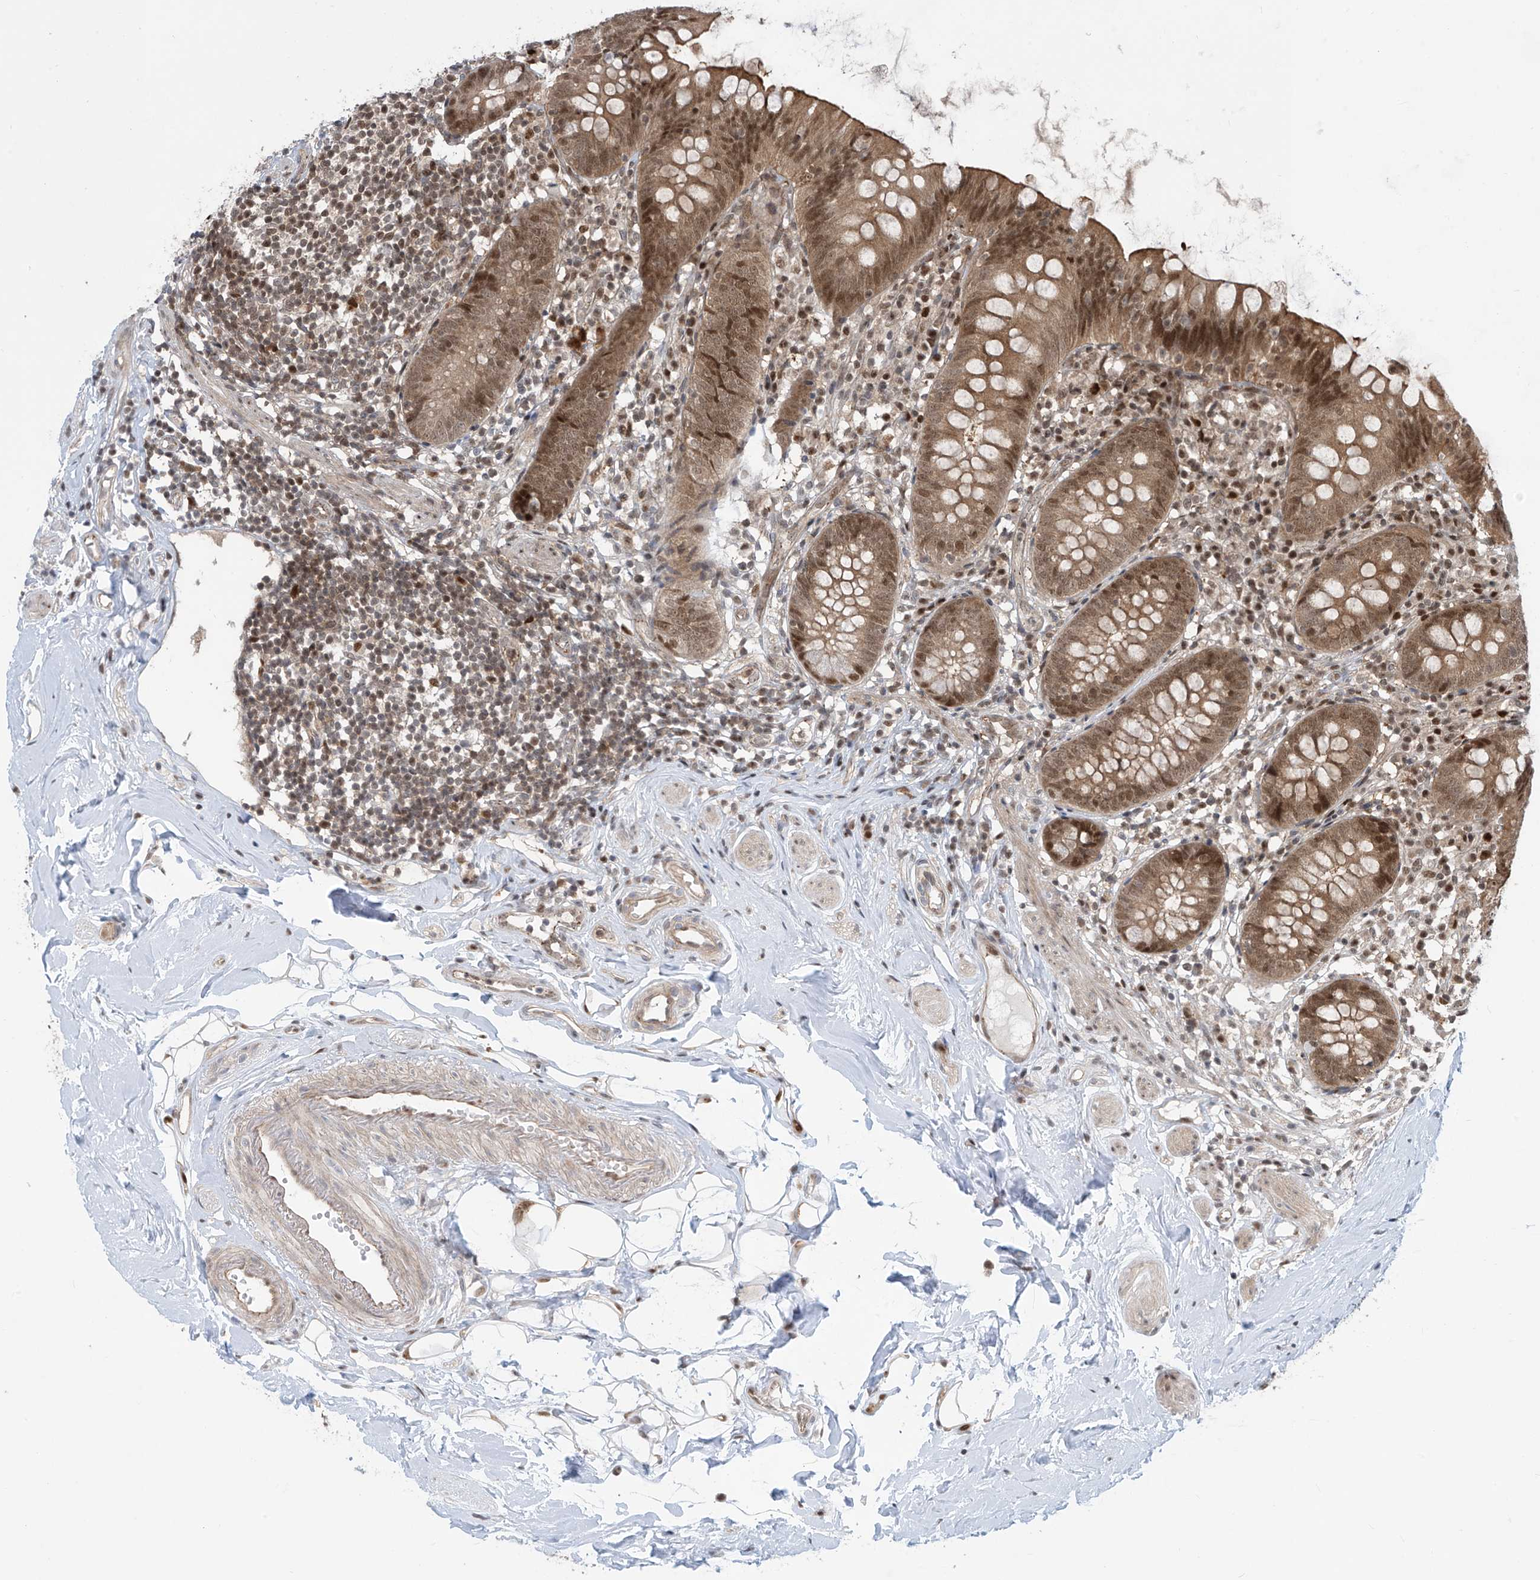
{"staining": {"intensity": "moderate", "quantity": ">75%", "location": "cytoplasmic/membranous,nuclear"}, "tissue": "appendix", "cell_type": "Glandular cells", "image_type": "normal", "snomed": [{"axis": "morphology", "description": "Normal tissue, NOS"}, {"axis": "topography", "description": "Appendix"}], "caption": "High-magnification brightfield microscopy of benign appendix stained with DAB (brown) and counterstained with hematoxylin (blue). glandular cells exhibit moderate cytoplasmic/membranous,nuclear staining is identified in approximately>75% of cells. The staining is performed using DAB brown chromogen to label protein expression. The nuclei are counter-stained blue using hematoxylin.", "gene": "LAGE3", "patient": {"sex": "female", "age": 62}}